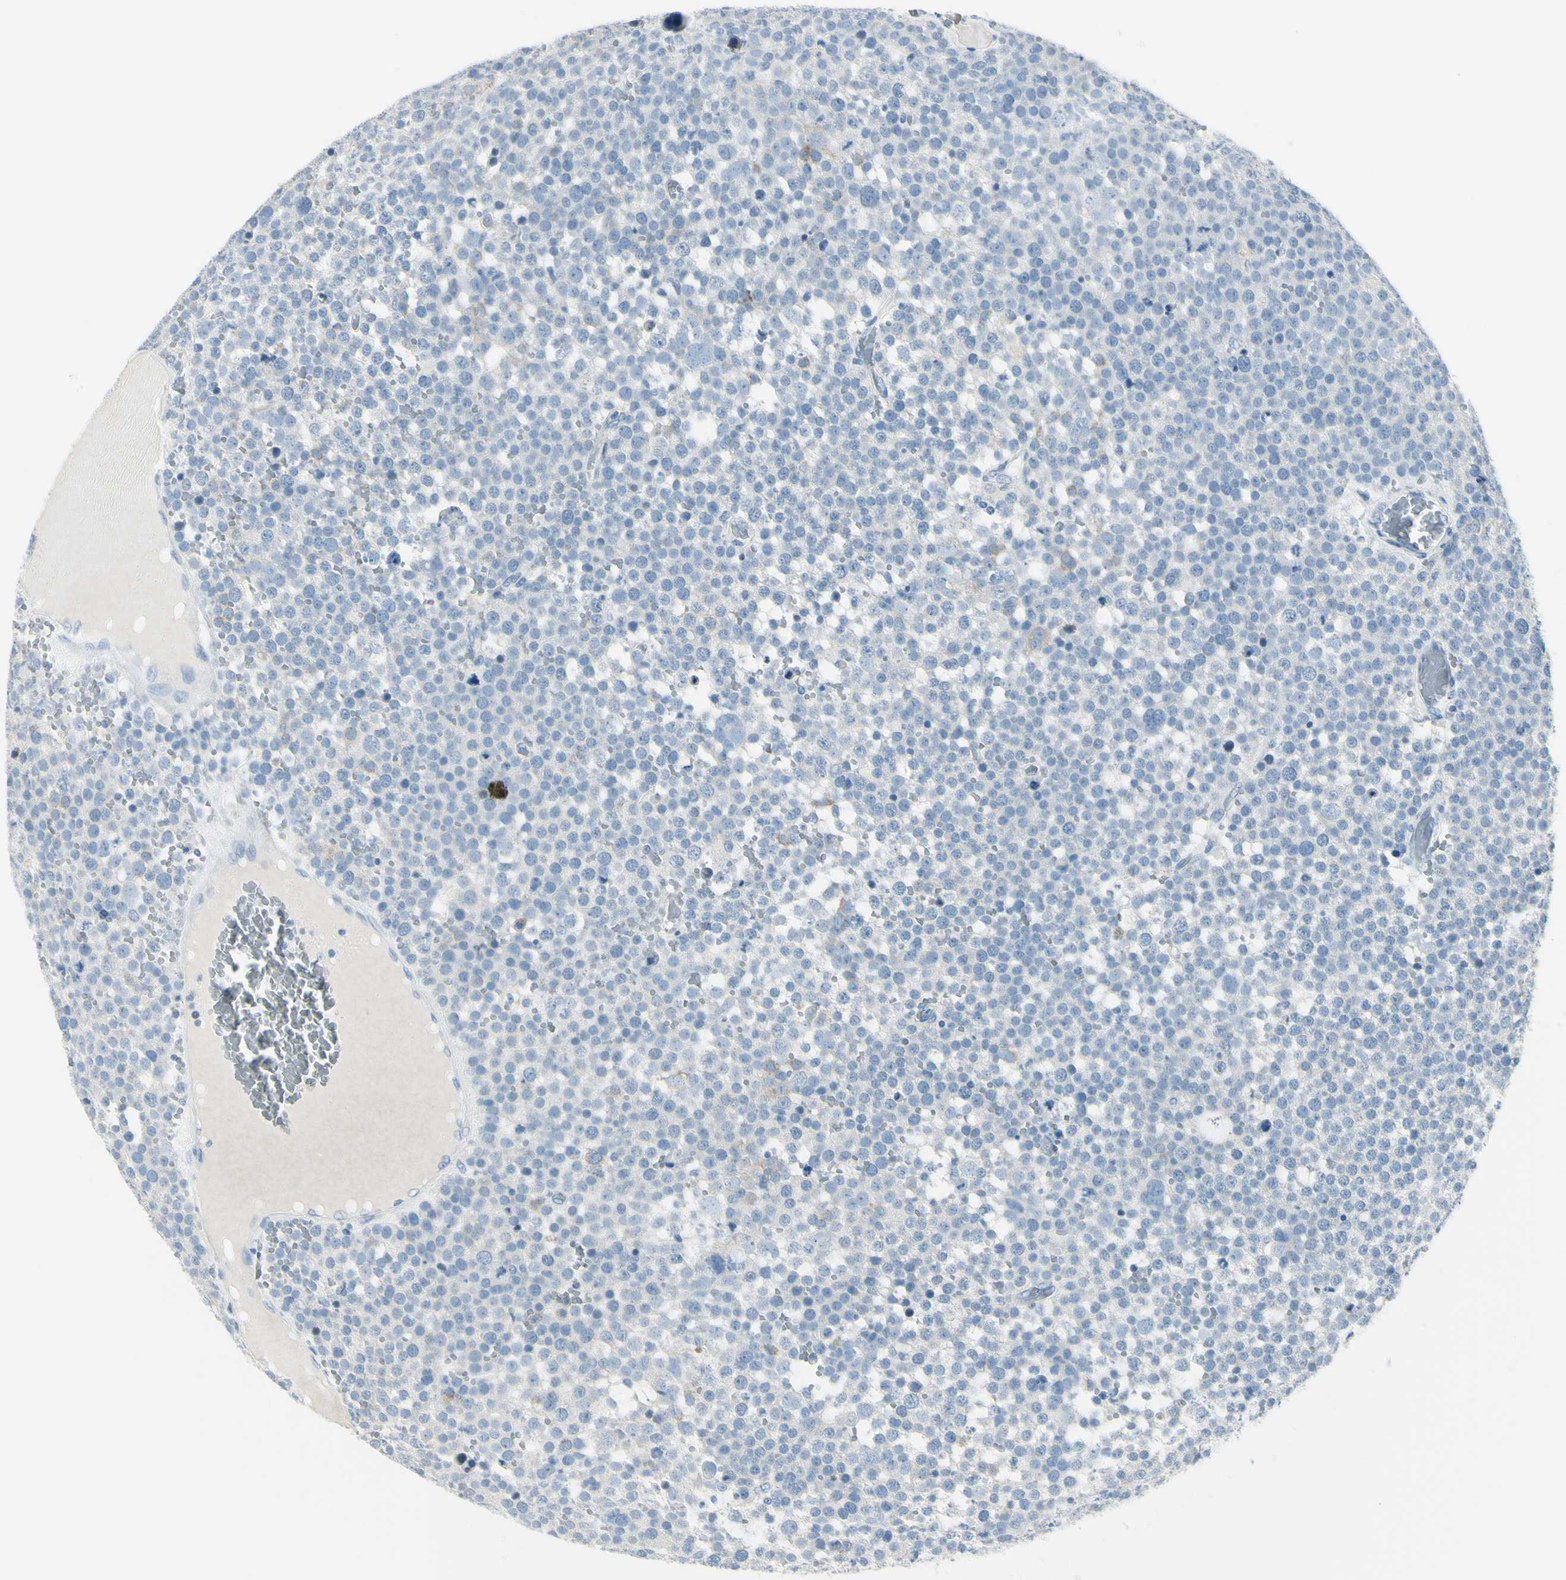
{"staining": {"intensity": "negative", "quantity": "none", "location": "none"}, "tissue": "testis cancer", "cell_type": "Tumor cells", "image_type": "cancer", "snomed": [{"axis": "morphology", "description": "Seminoma, NOS"}, {"axis": "topography", "description": "Testis"}], "caption": "Tumor cells are negative for brown protein staining in testis cancer (seminoma).", "gene": "DLG4", "patient": {"sex": "male", "age": 71}}